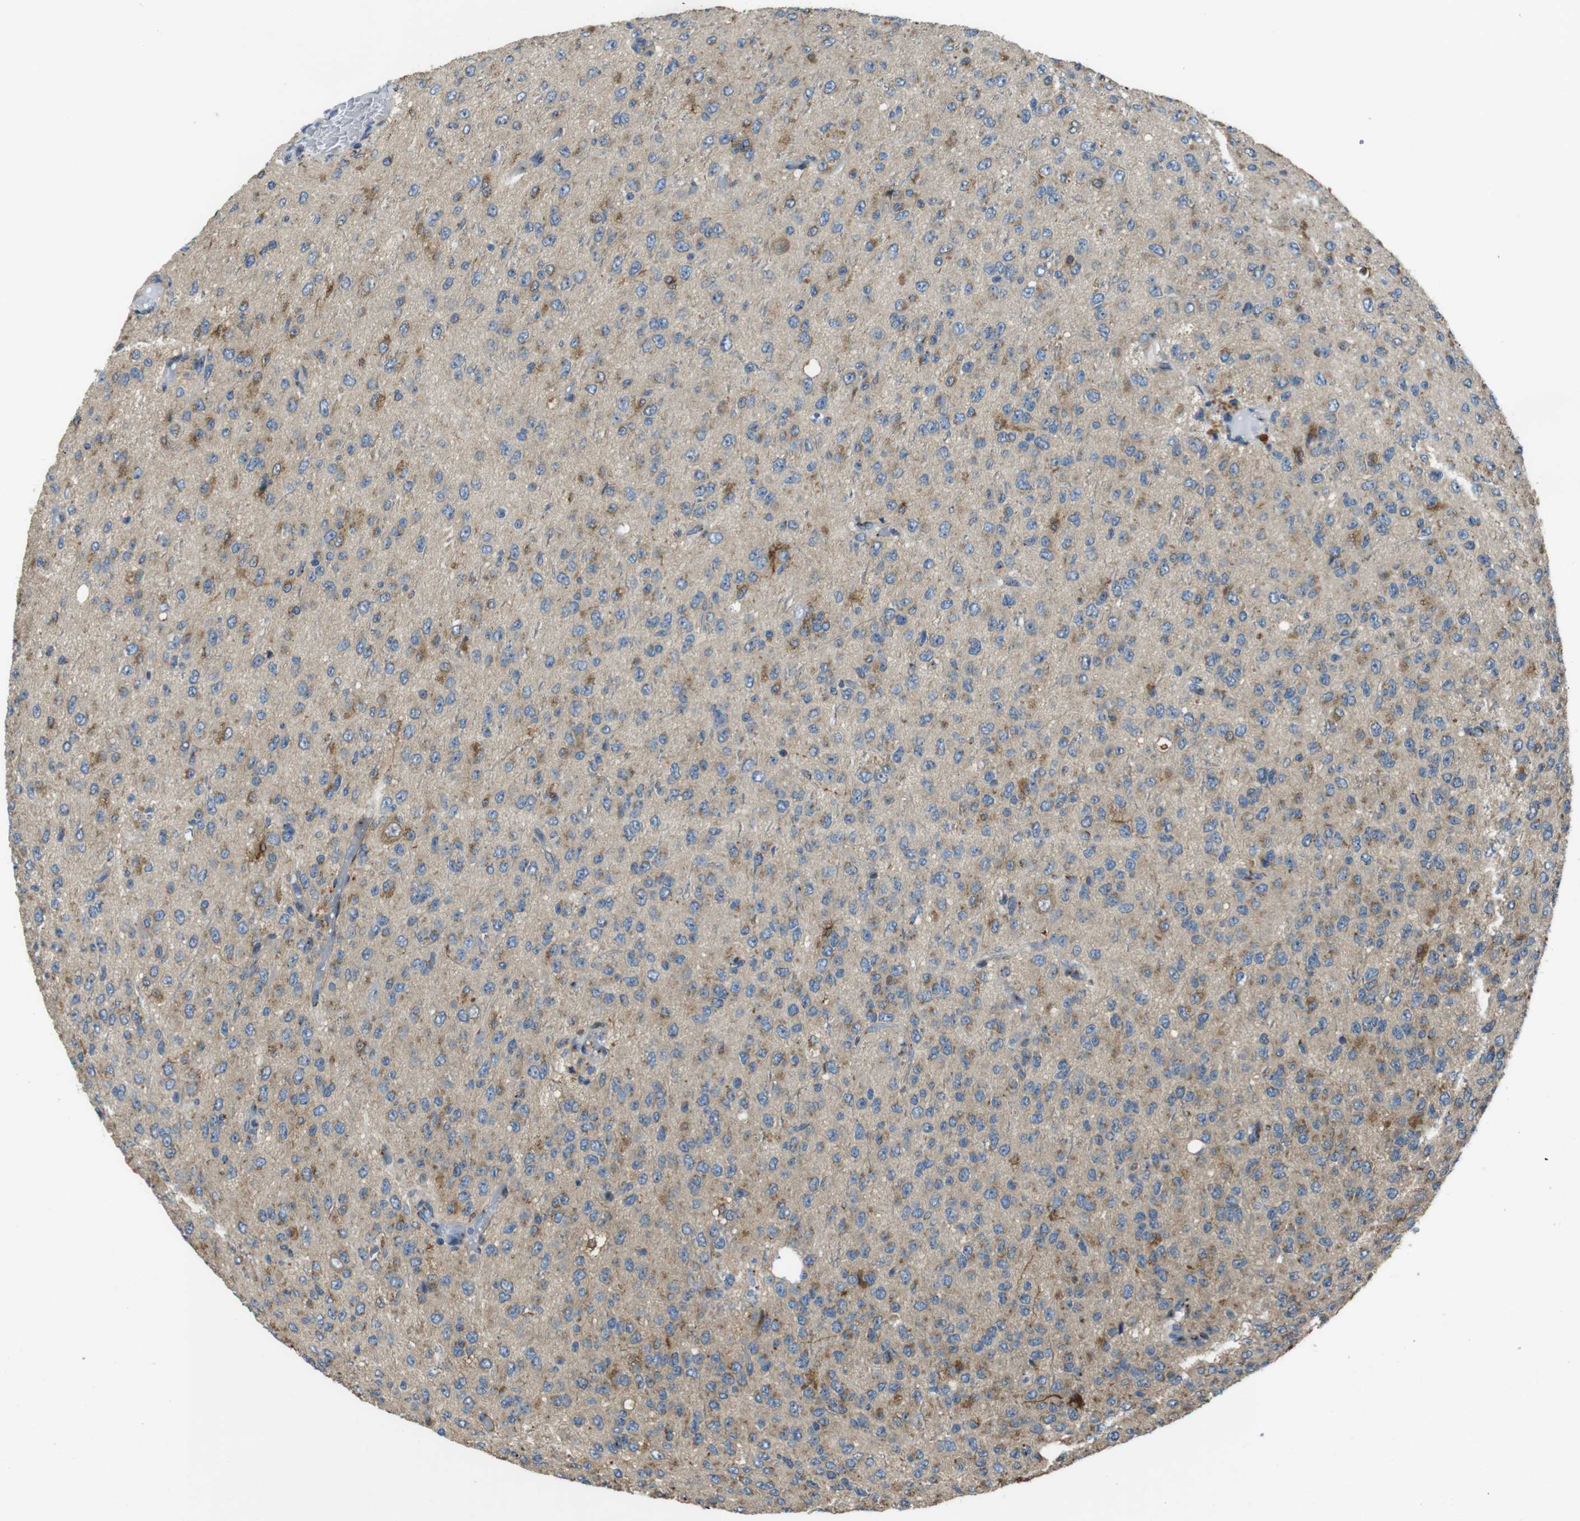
{"staining": {"intensity": "moderate", "quantity": "25%-75%", "location": "cytoplasmic/membranous"}, "tissue": "glioma", "cell_type": "Tumor cells", "image_type": "cancer", "snomed": [{"axis": "morphology", "description": "Glioma, malignant, High grade"}, {"axis": "topography", "description": "pancreas cauda"}], "caption": "A brown stain shows moderate cytoplasmic/membranous positivity of a protein in glioma tumor cells. Ihc stains the protein of interest in brown and the nuclei are stained blue.", "gene": "RAB6A", "patient": {"sex": "male", "age": 60}}